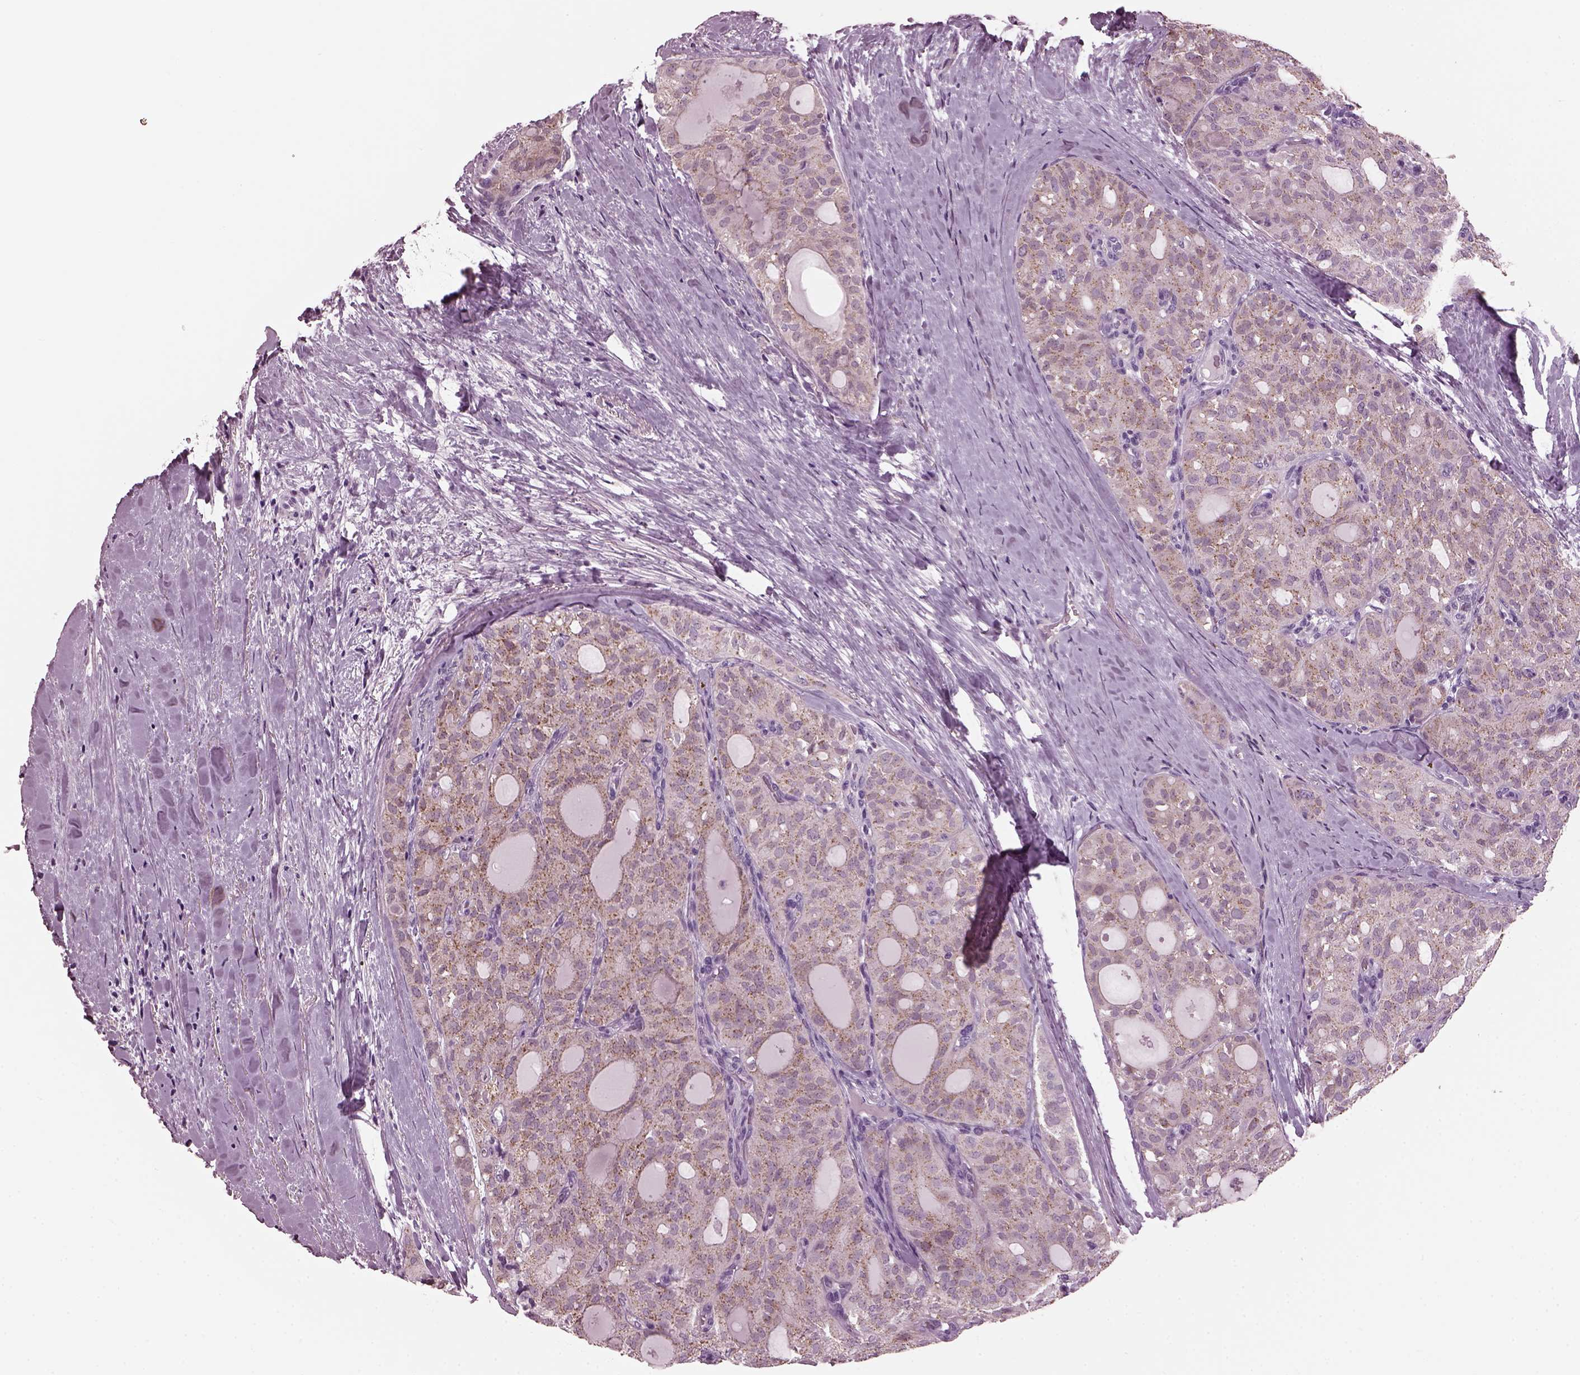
{"staining": {"intensity": "weak", "quantity": ">75%", "location": "cytoplasmic/membranous"}, "tissue": "thyroid cancer", "cell_type": "Tumor cells", "image_type": "cancer", "snomed": [{"axis": "morphology", "description": "Follicular adenoma carcinoma, NOS"}, {"axis": "topography", "description": "Thyroid gland"}], "caption": "Thyroid cancer (follicular adenoma carcinoma) tissue shows weak cytoplasmic/membranous expression in about >75% of tumor cells", "gene": "PRR9", "patient": {"sex": "male", "age": 75}}